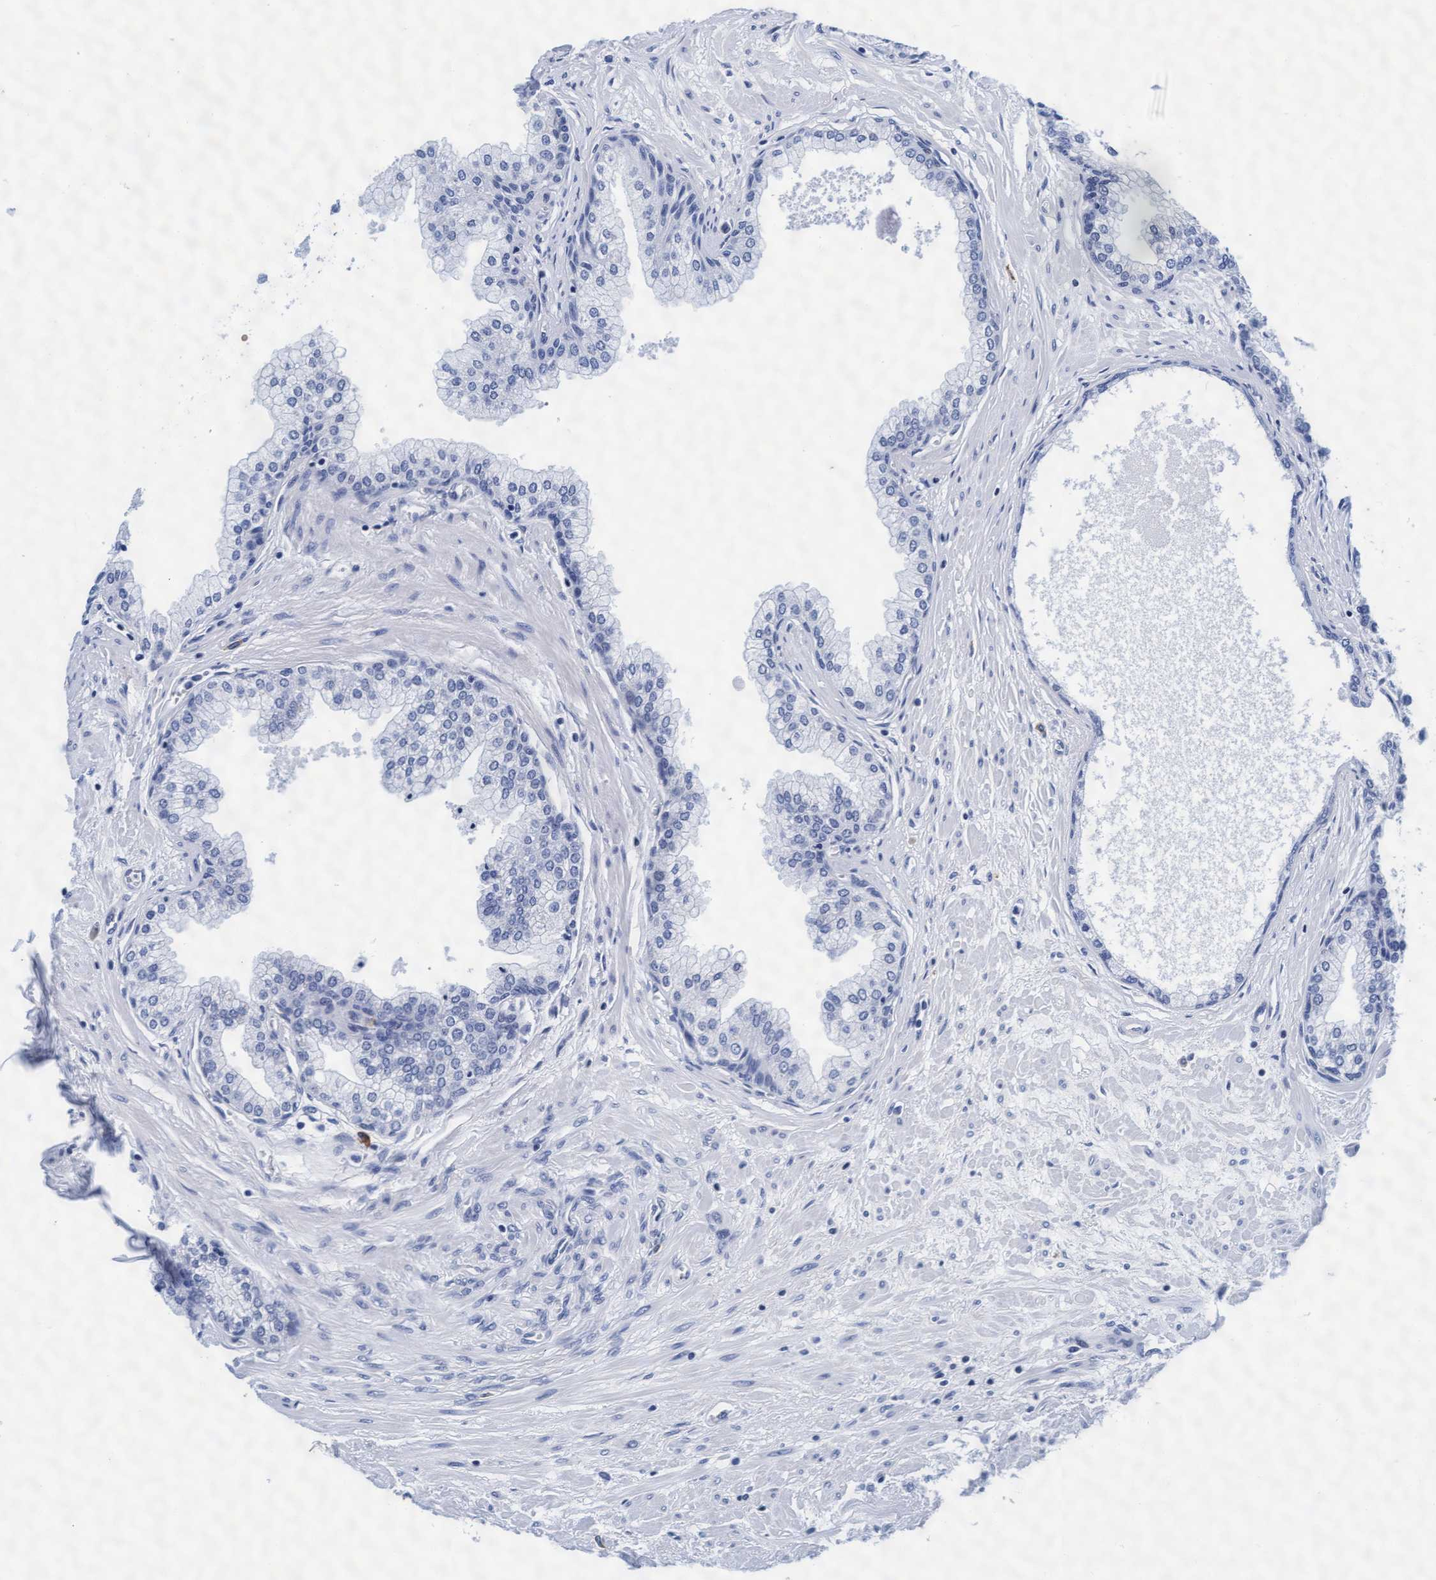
{"staining": {"intensity": "negative", "quantity": "none", "location": "none"}, "tissue": "prostate", "cell_type": "Glandular cells", "image_type": "normal", "snomed": [{"axis": "morphology", "description": "Normal tissue, NOS"}, {"axis": "morphology", "description": "Urothelial carcinoma, Low grade"}, {"axis": "topography", "description": "Urinary bladder"}, {"axis": "topography", "description": "Prostate"}], "caption": "IHC of normal prostate exhibits no positivity in glandular cells. (Immunohistochemistry (ihc), brightfield microscopy, high magnification).", "gene": "ARSG", "patient": {"sex": "male", "age": 60}}